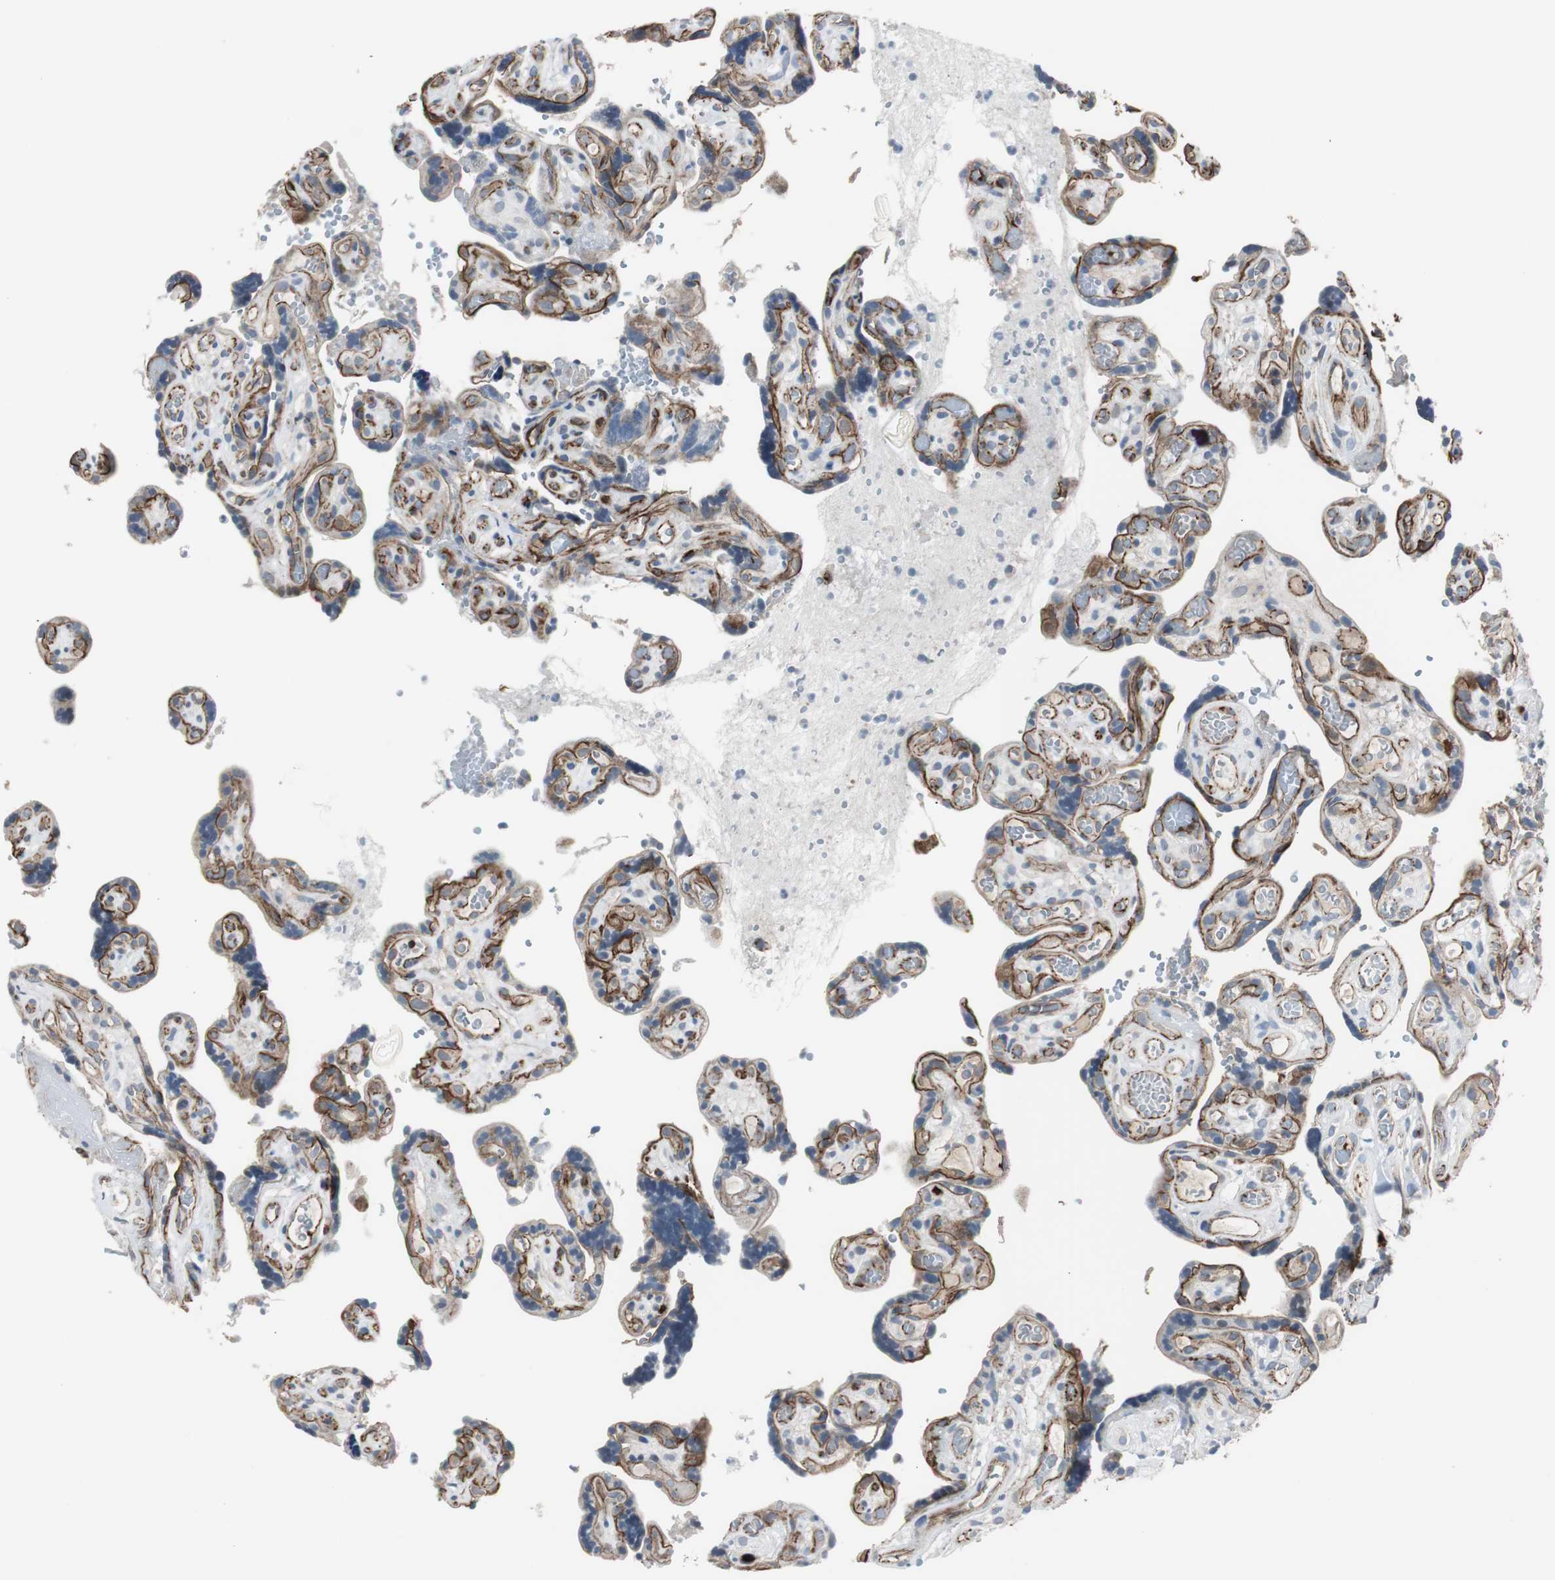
{"staining": {"intensity": "moderate", "quantity": ">75%", "location": "cytoplasmic/membranous"}, "tissue": "placenta", "cell_type": "Decidual cells", "image_type": "normal", "snomed": [{"axis": "morphology", "description": "Normal tissue, NOS"}, {"axis": "topography", "description": "Placenta"}], "caption": "Placenta was stained to show a protein in brown. There is medium levels of moderate cytoplasmic/membranous staining in approximately >75% of decidual cells. (Stains: DAB (3,3'-diaminobenzidine) in brown, nuclei in blue, Microscopy: brightfield microscopy at high magnification).", "gene": "STXBP4", "patient": {"sex": "female", "age": 30}}